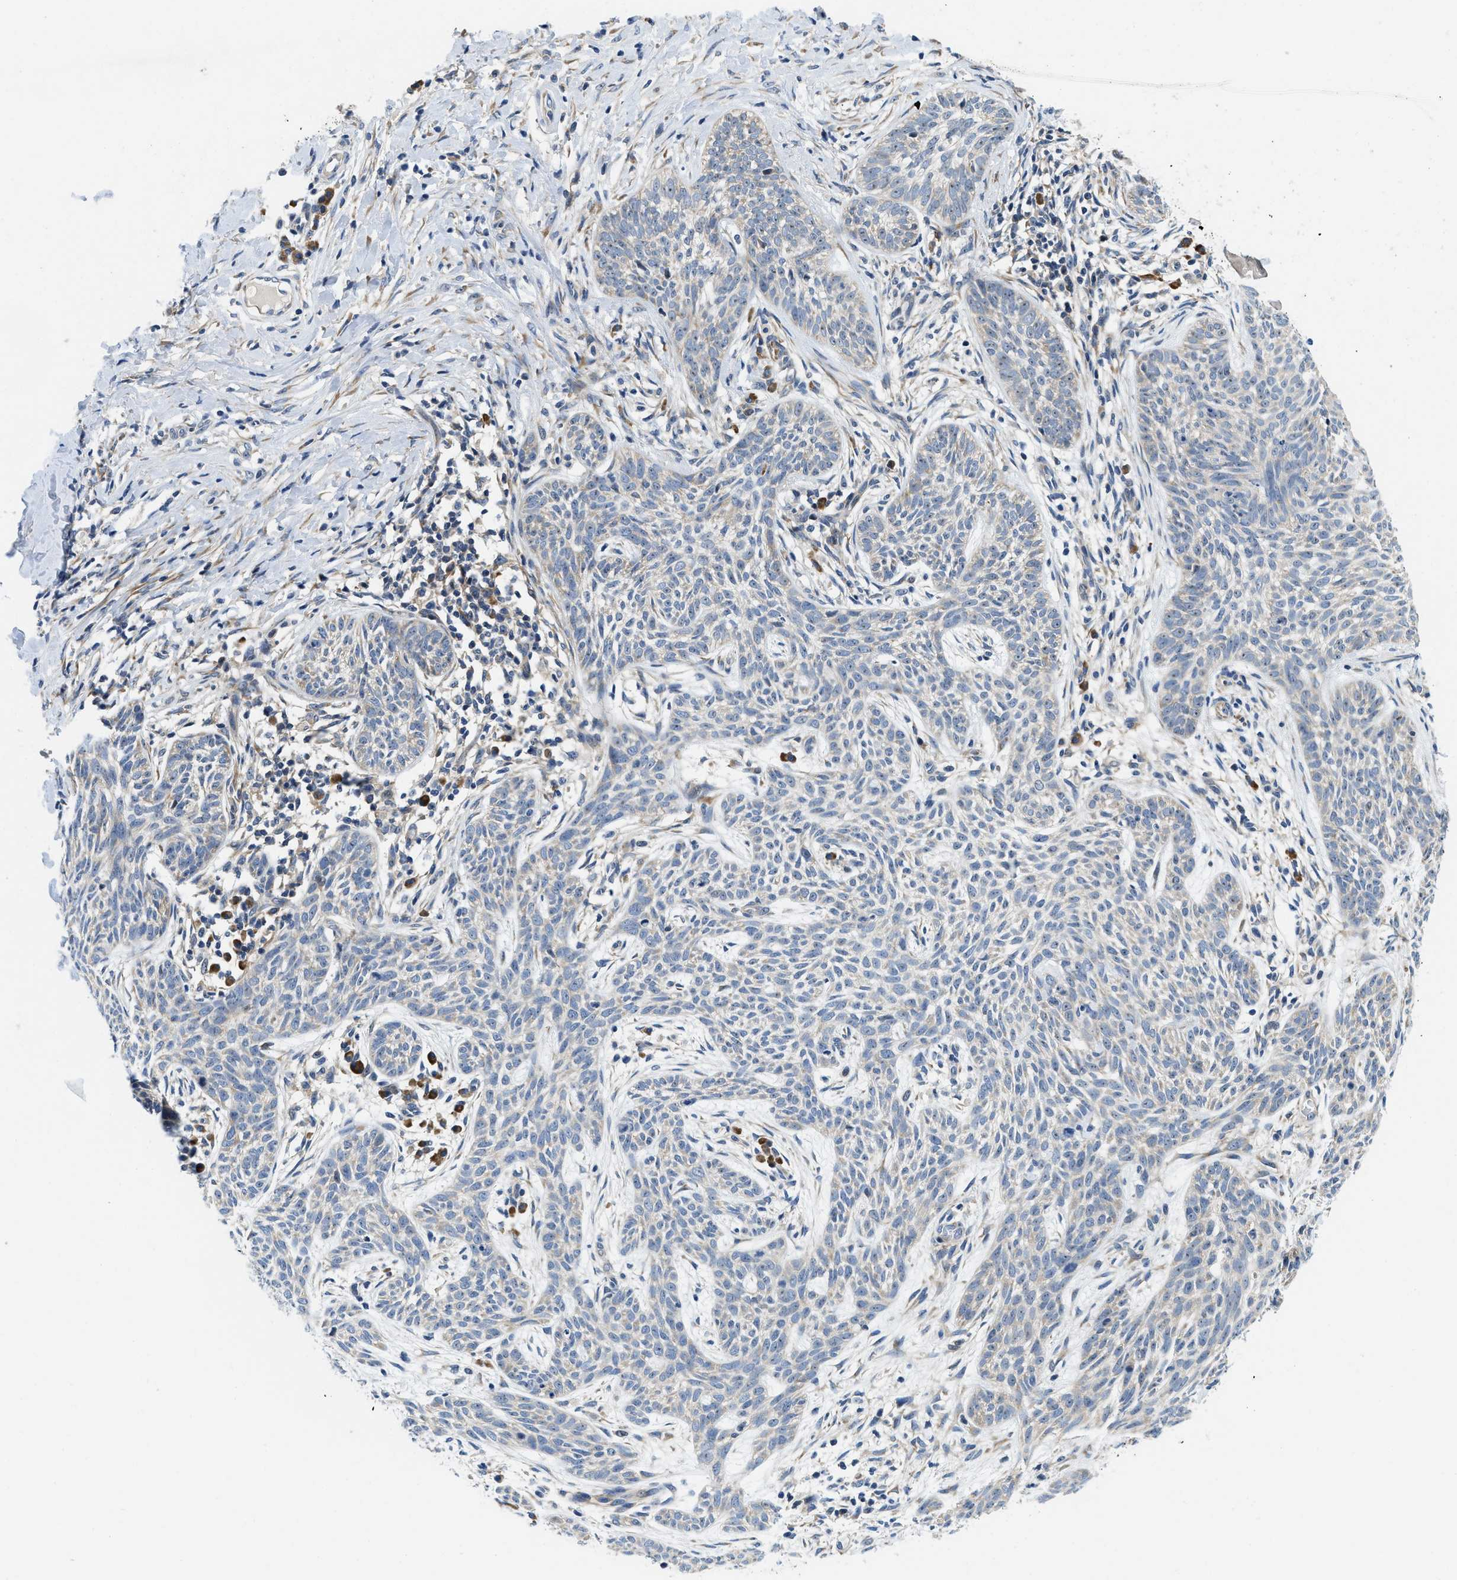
{"staining": {"intensity": "negative", "quantity": "none", "location": "none"}, "tissue": "skin cancer", "cell_type": "Tumor cells", "image_type": "cancer", "snomed": [{"axis": "morphology", "description": "Basal cell carcinoma"}, {"axis": "topography", "description": "Skin"}], "caption": "Skin basal cell carcinoma stained for a protein using immunohistochemistry (IHC) exhibits no expression tumor cells.", "gene": "IKBKE", "patient": {"sex": "female", "age": 59}}